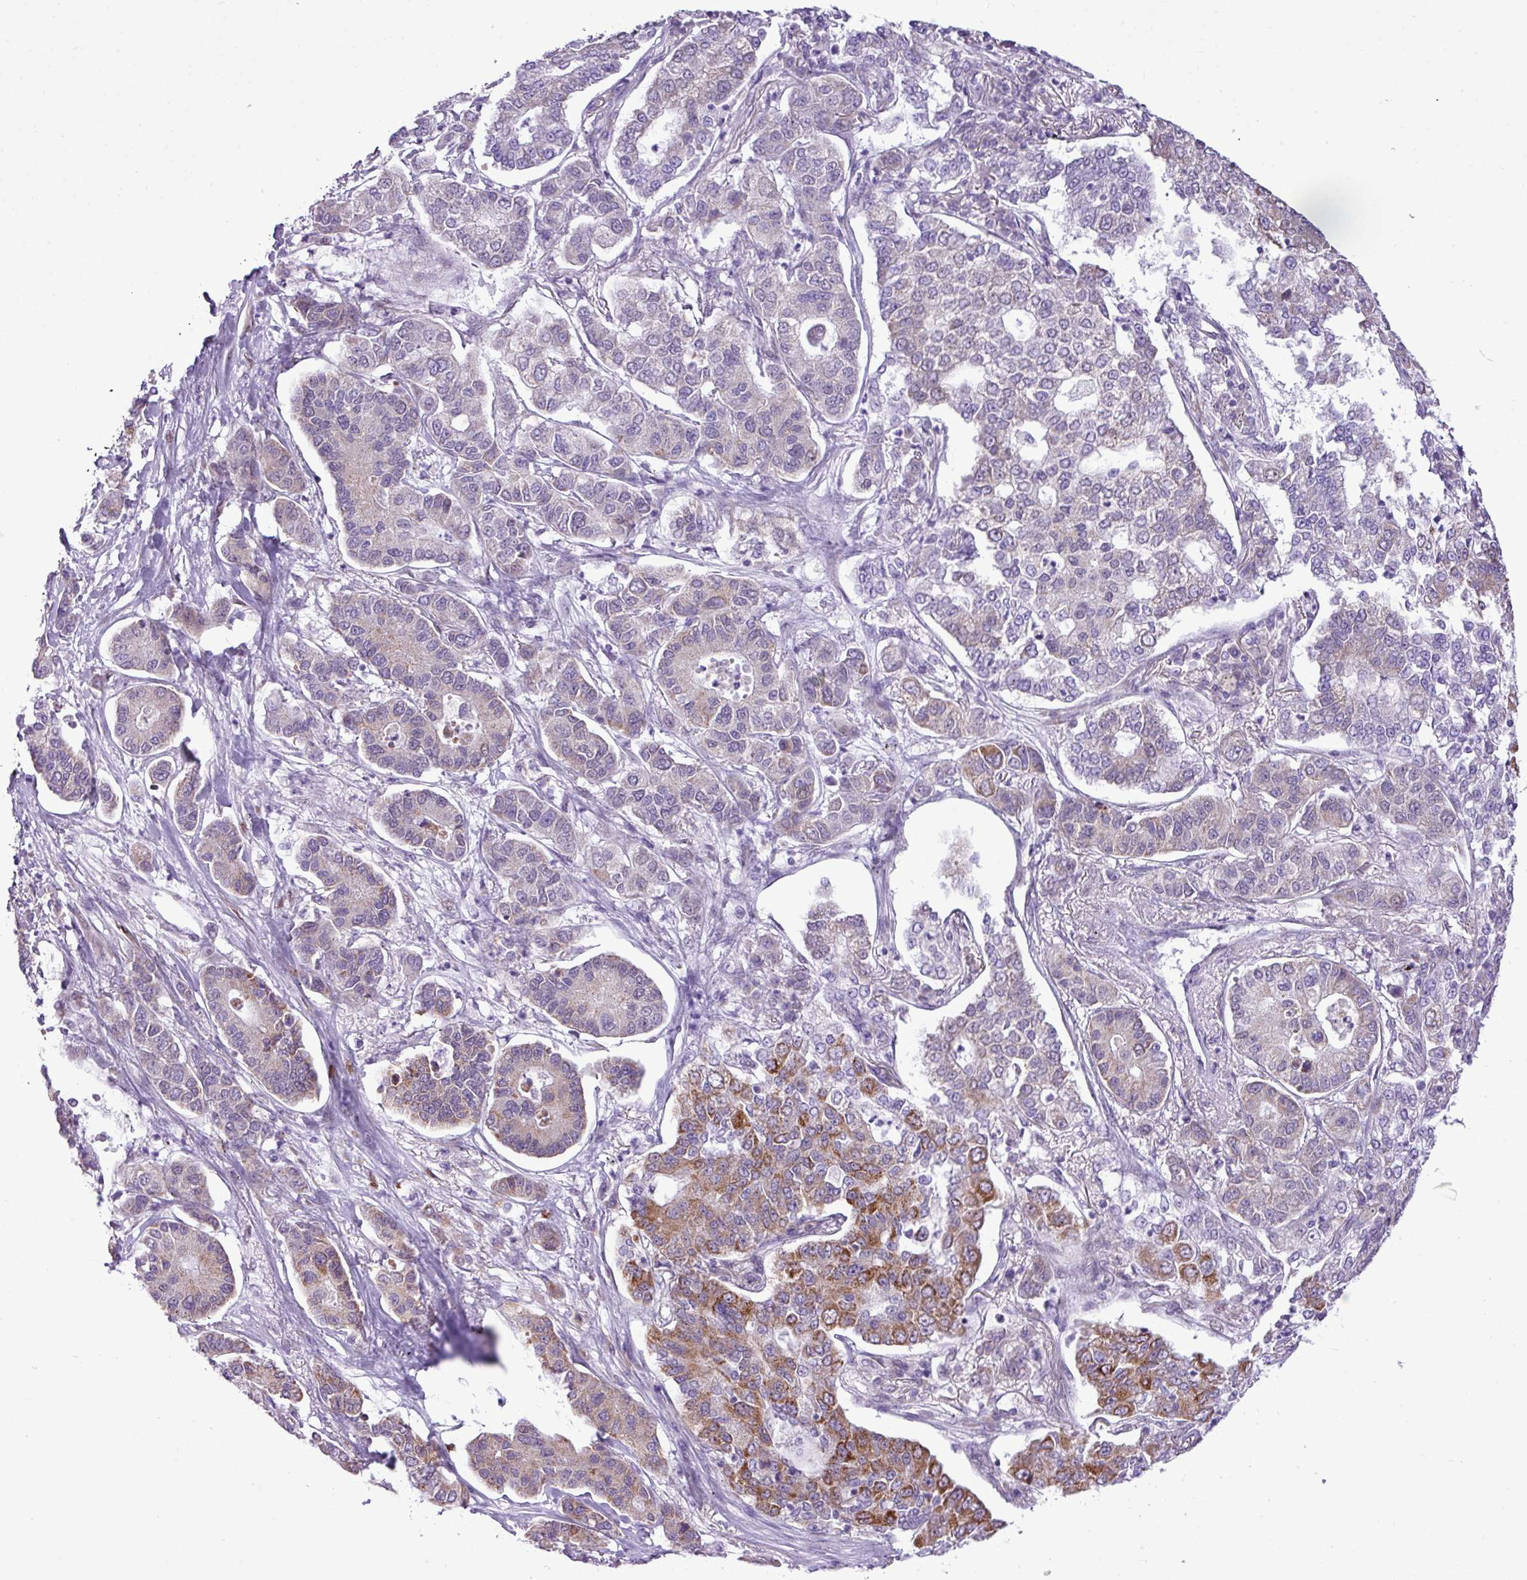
{"staining": {"intensity": "moderate", "quantity": "25%-75%", "location": "cytoplasmic/membranous"}, "tissue": "lung cancer", "cell_type": "Tumor cells", "image_type": "cancer", "snomed": [{"axis": "morphology", "description": "Adenocarcinoma, NOS"}, {"axis": "topography", "description": "Lung"}], "caption": "Adenocarcinoma (lung) stained with immunohistochemistry (IHC) shows moderate cytoplasmic/membranous expression in about 25%-75% of tumor cells.", "gene": "ELOA2", "patient": {"sex": "male", "age": 49}}